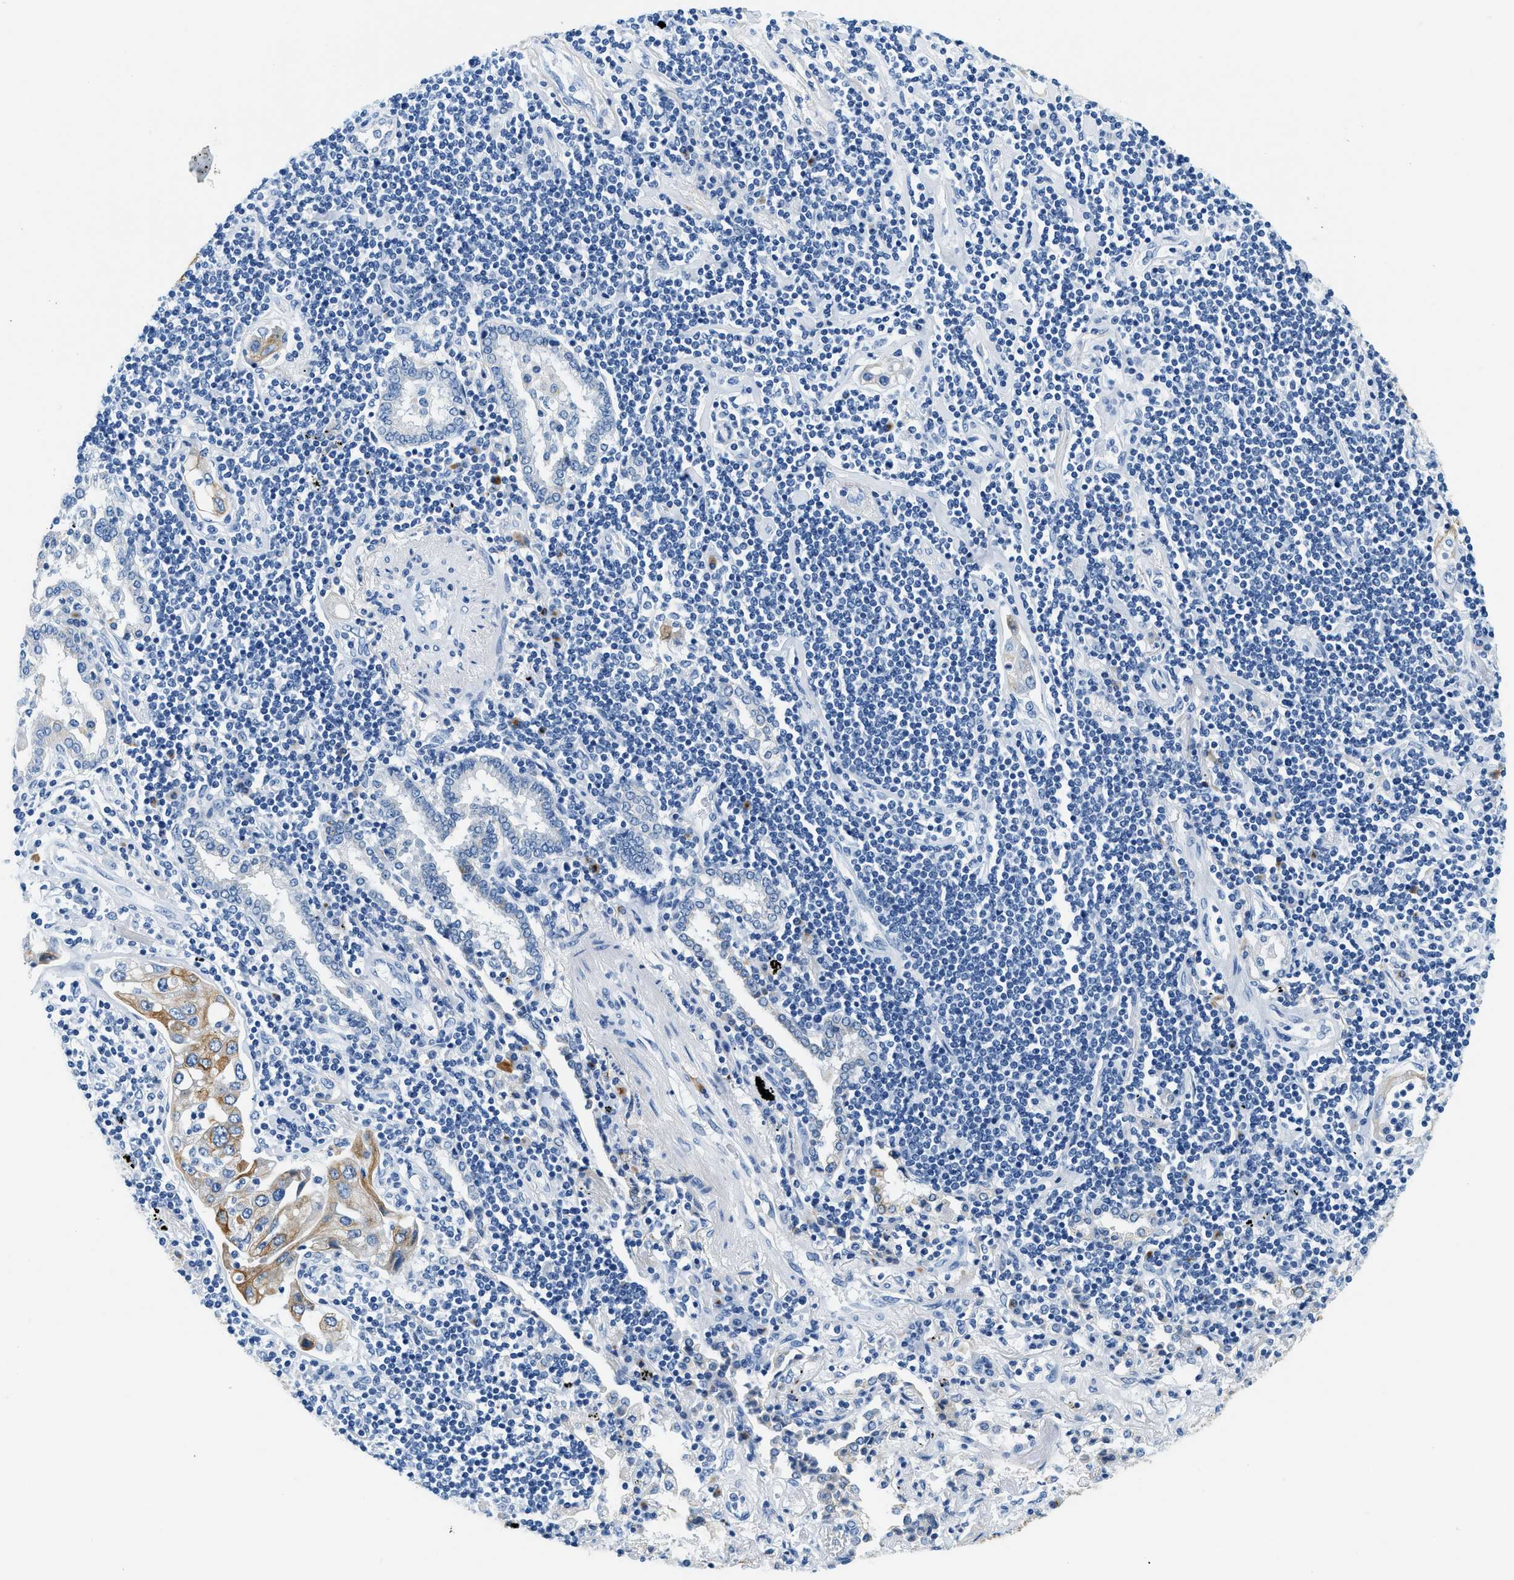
{"staining": {"intensity": "moderate", "quantity": "<25%", "location": "cytoplasmic/membranous"}, "tissue": "lung cancer", "cell_type": "Tumor cells", "image_type": "cancer", "snomed": [{"axis": "morphology", "description": "Adenocarcinoma, NOS"}, {"axis": "topography", "description": "Lung"}], "caption": "This is a micrograph of IHC staining of lung adenocarcinoma, which shows moderate expression in the cytoplasmic/membranous of tumor cells.", "gene": "STXBP2", "patient": {"sex": "female", "age": 65}}